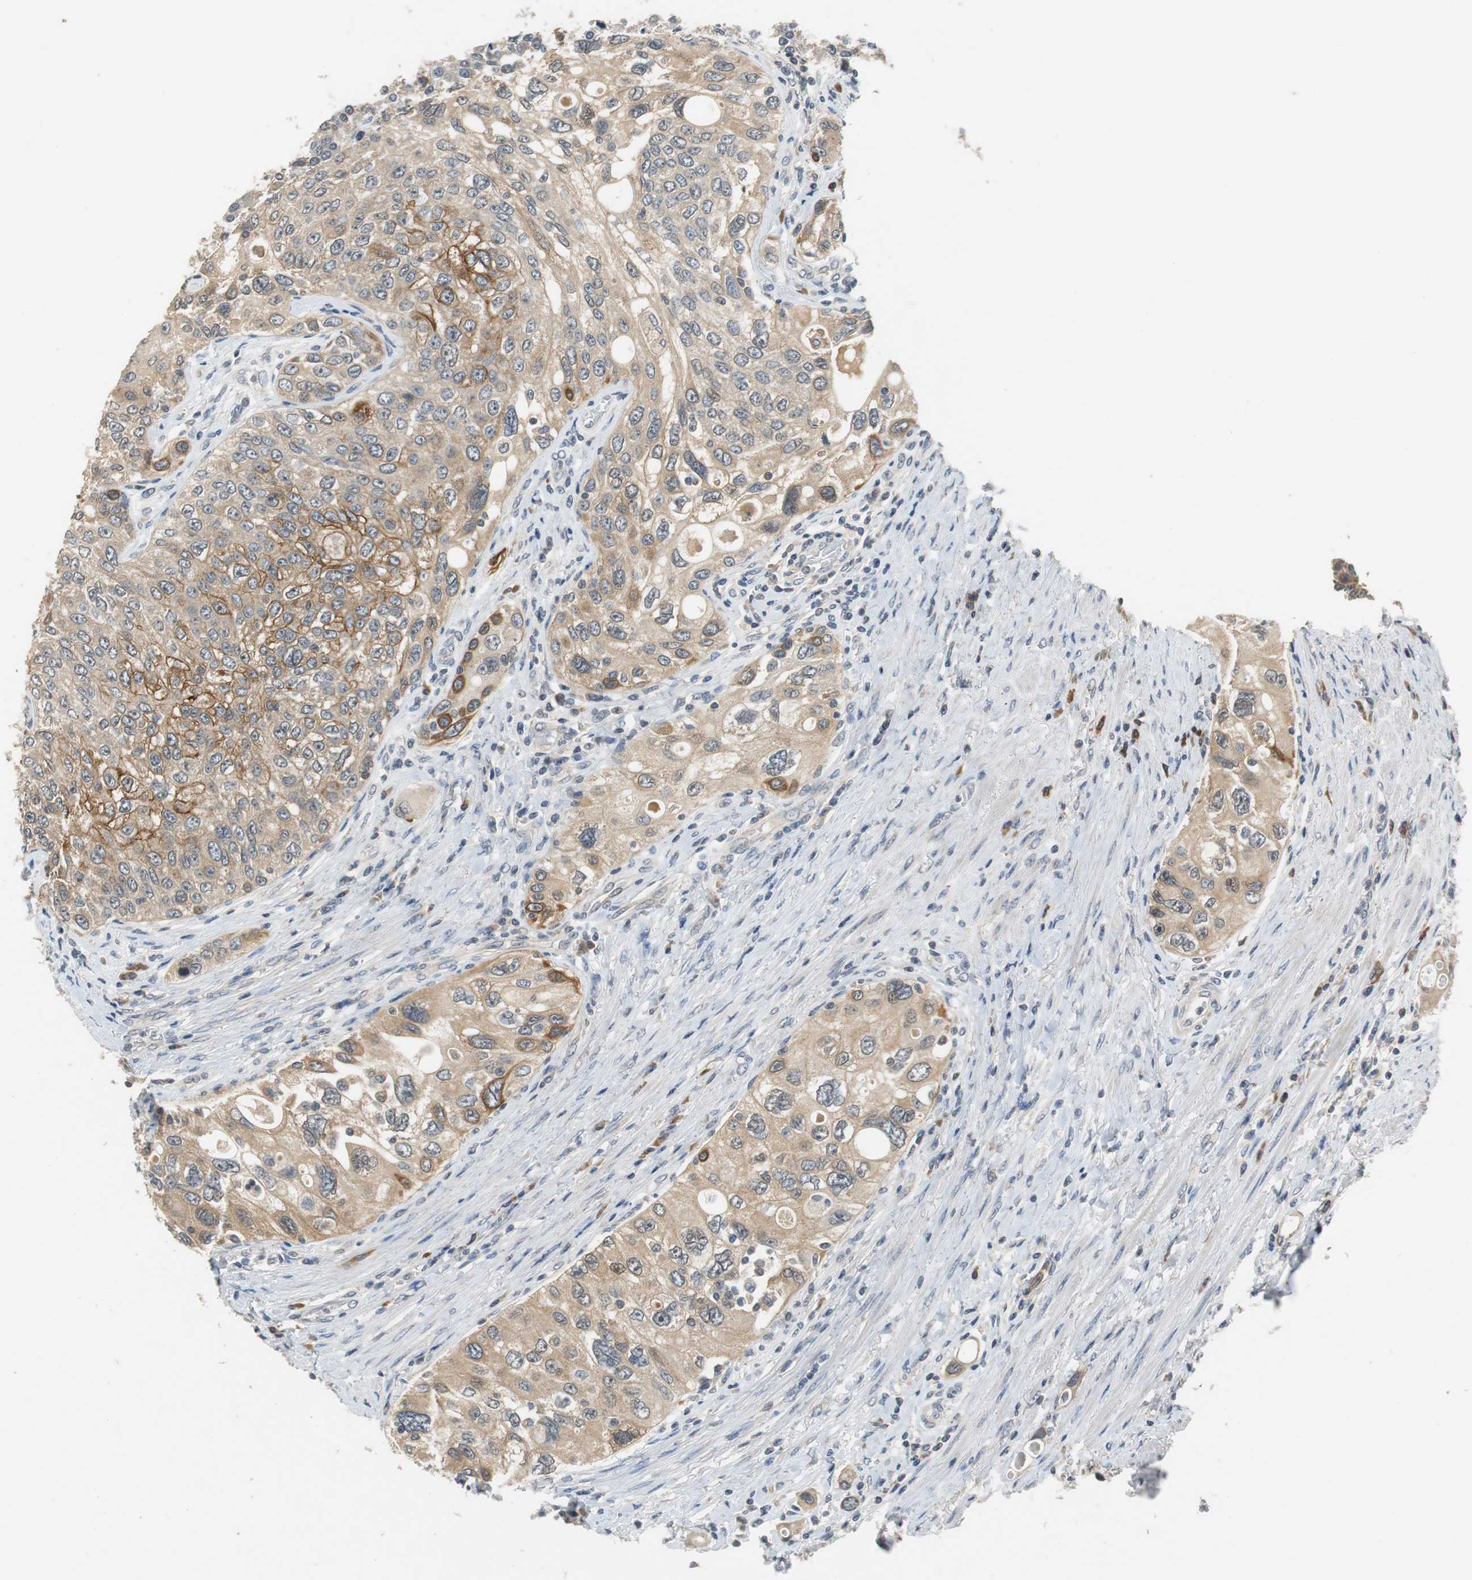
{"staining": {"intensity": "moderate", "quantity": "25%-75%", "location": "cytoplasmic/membranous"}, "tissue": "urothelial cancer", "cell_type": "Tumor cells", "image_type": "cancer", "snomed": [{"axis": "morphology", "description": "Urothelial carcinoma, High grade"}, {"axis": "topography", "description": "Urinary bladder"}], "caption": "Immunohistochemical staining of human urothelial cancer demonstrates moderate cytoplasmic/membranous protein positivity in approximately 25%-75% of tumor cells.", "gene": "GLCCI1", "patient": {"sex": "female", "age": 56}}